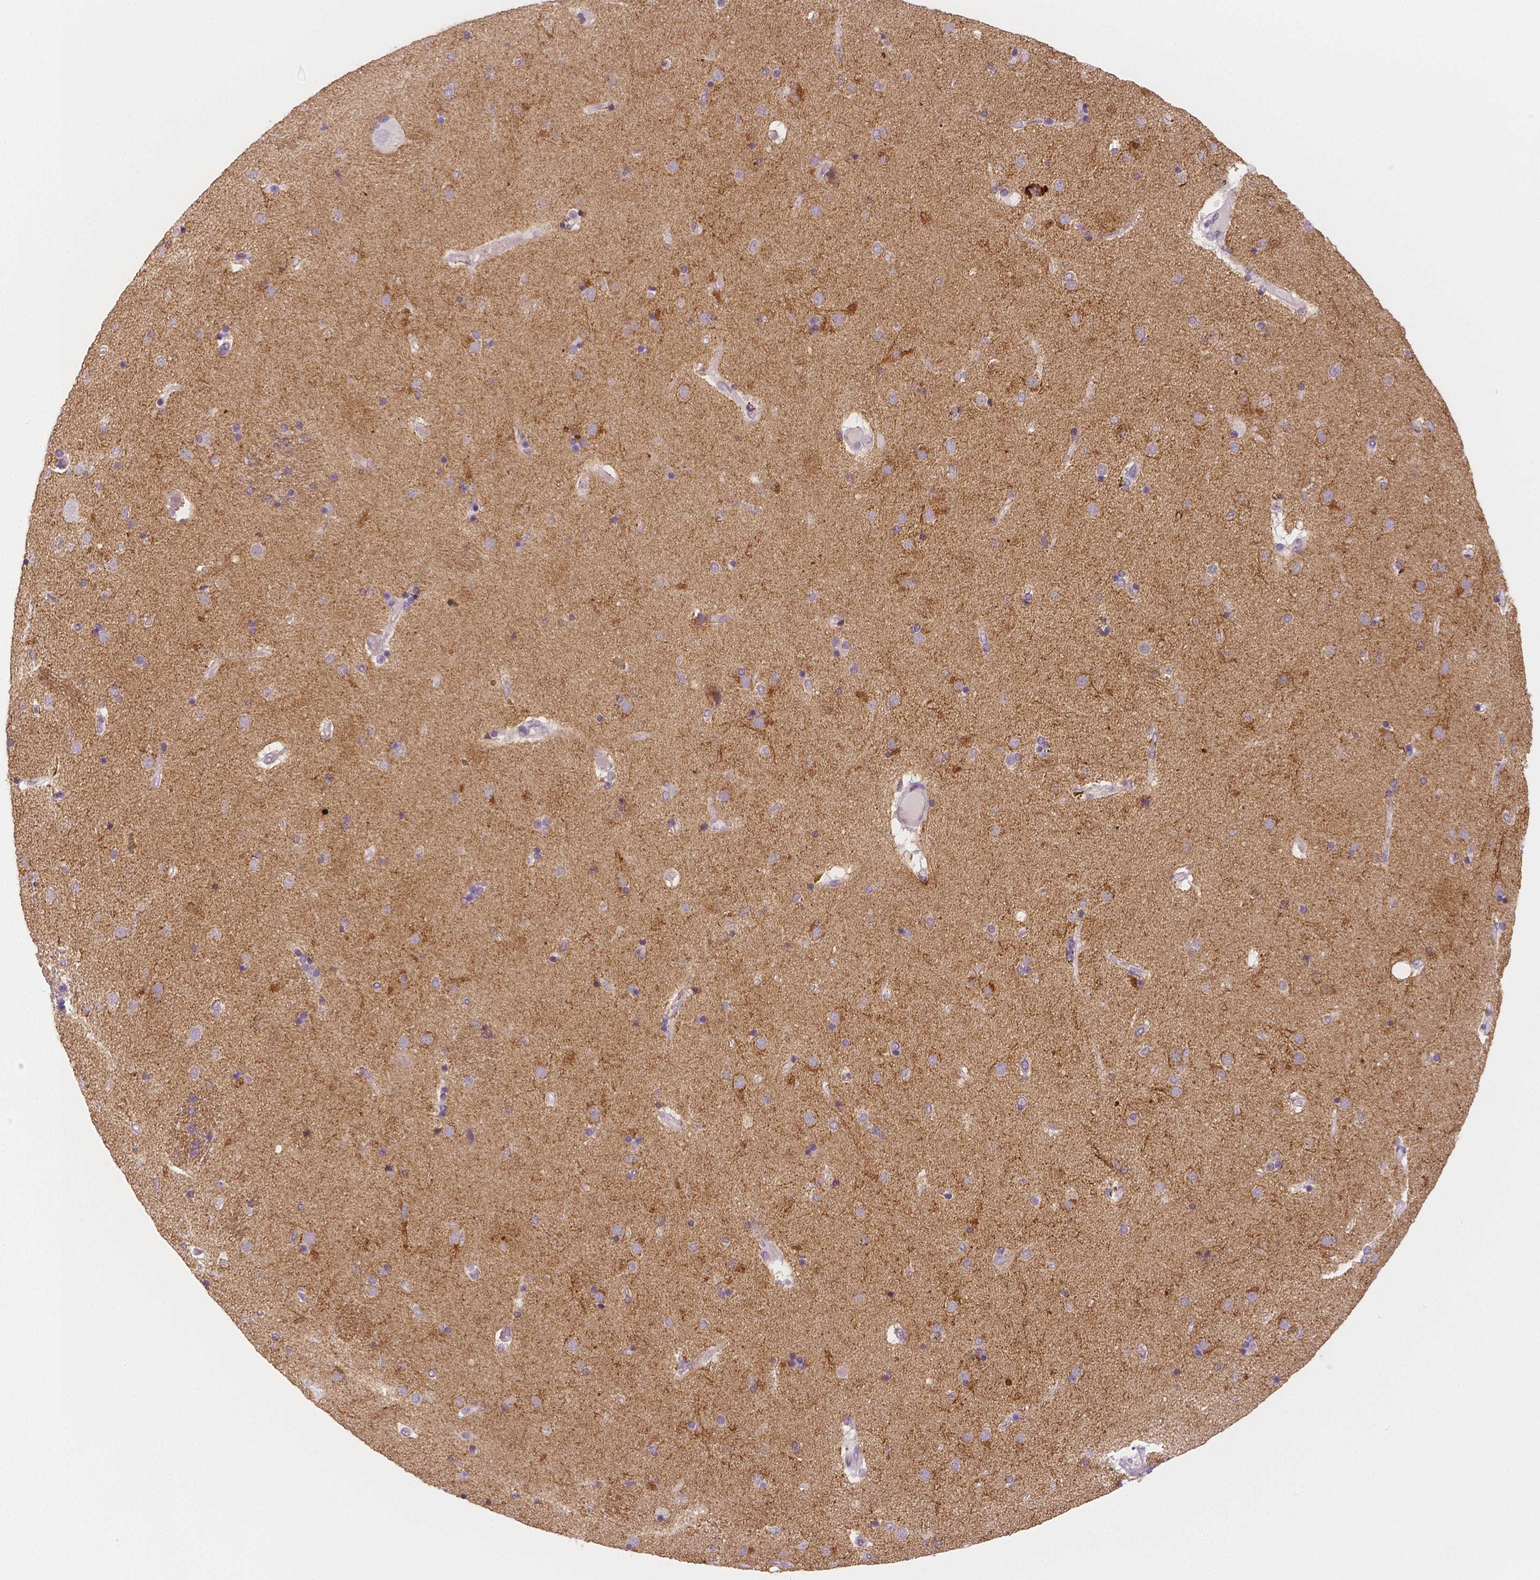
{"staining": {"intensity": "weak", "quantity": "<25%", "location": "cytoplasmic/membranous"}, "tissue": "caudate", "cell_type": "Glial cells", "image_type": "normal", "snomed": [{"axis": "morphology", "description": "Normal tissue, NOS"}, {"axis": "topography", "description": "Lateral ventricle wall"}], "caption": "Immunohistochemical staining of normal human caudate demonstrates no significant expression in glial cells.", "gene": "TSPAN7", "patient": {"sex": "female", "age": 71}}